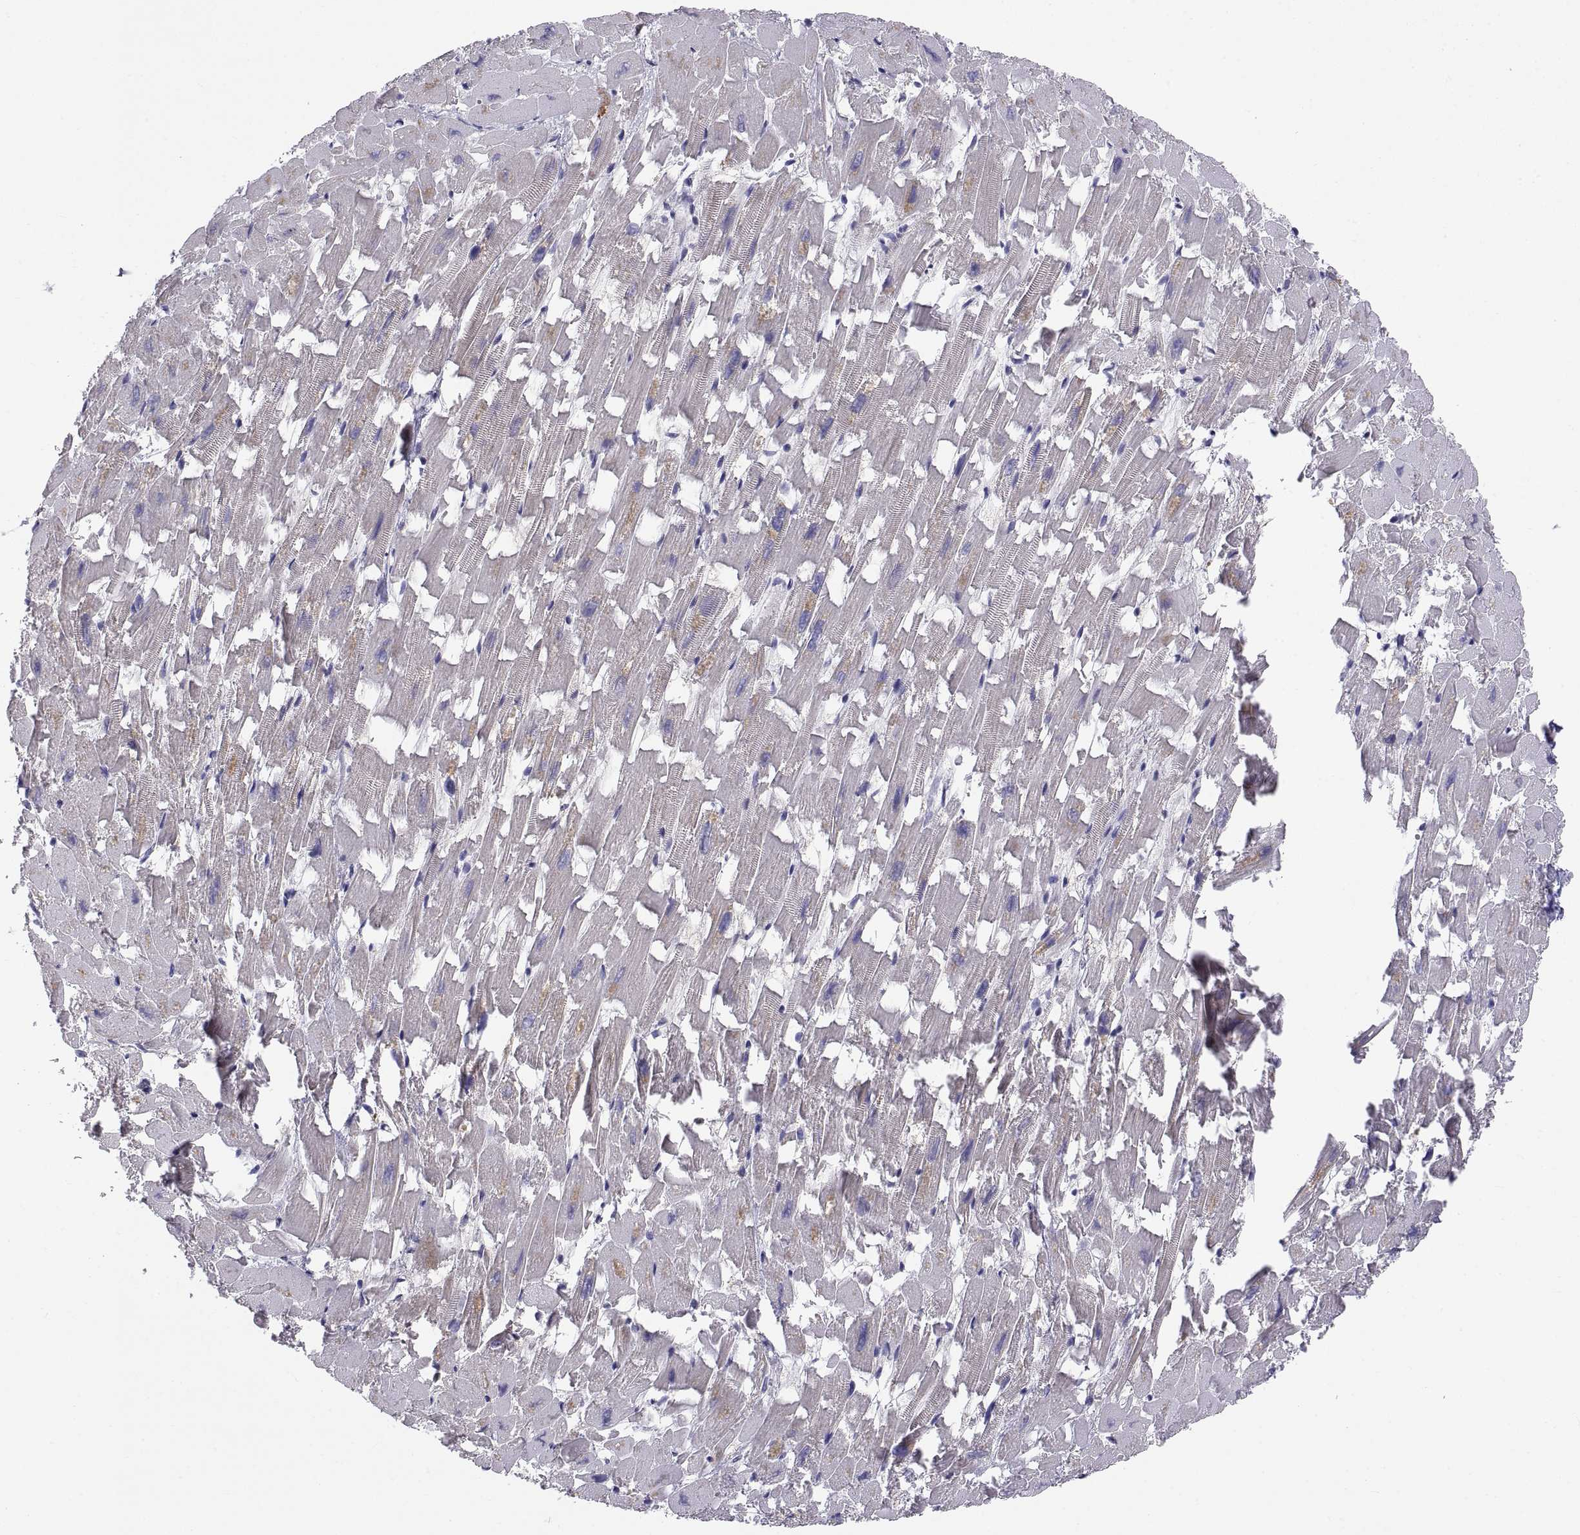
{"staining": {"intensity": "negative", "quantity": "none", "location": "none"}, "tissue": "heart muscle", "cell_type": "Cardiomyocytes", "image_type": "normal", "snomed": [{"axis": "morphology", "description": "Normal tissue, NOS"}, {"axis": "topography", "description": "Heart"}], "caption": "Cardiomyocytes are negative for protein expression in normal human heart muscle. (DAB (3,3'-diaminobenzidine) immunohistochemistry visualized using brightfield microscopy, high magnification).", "gene": "TEX13A", "patient": {"sex": "female", "age": 64}}